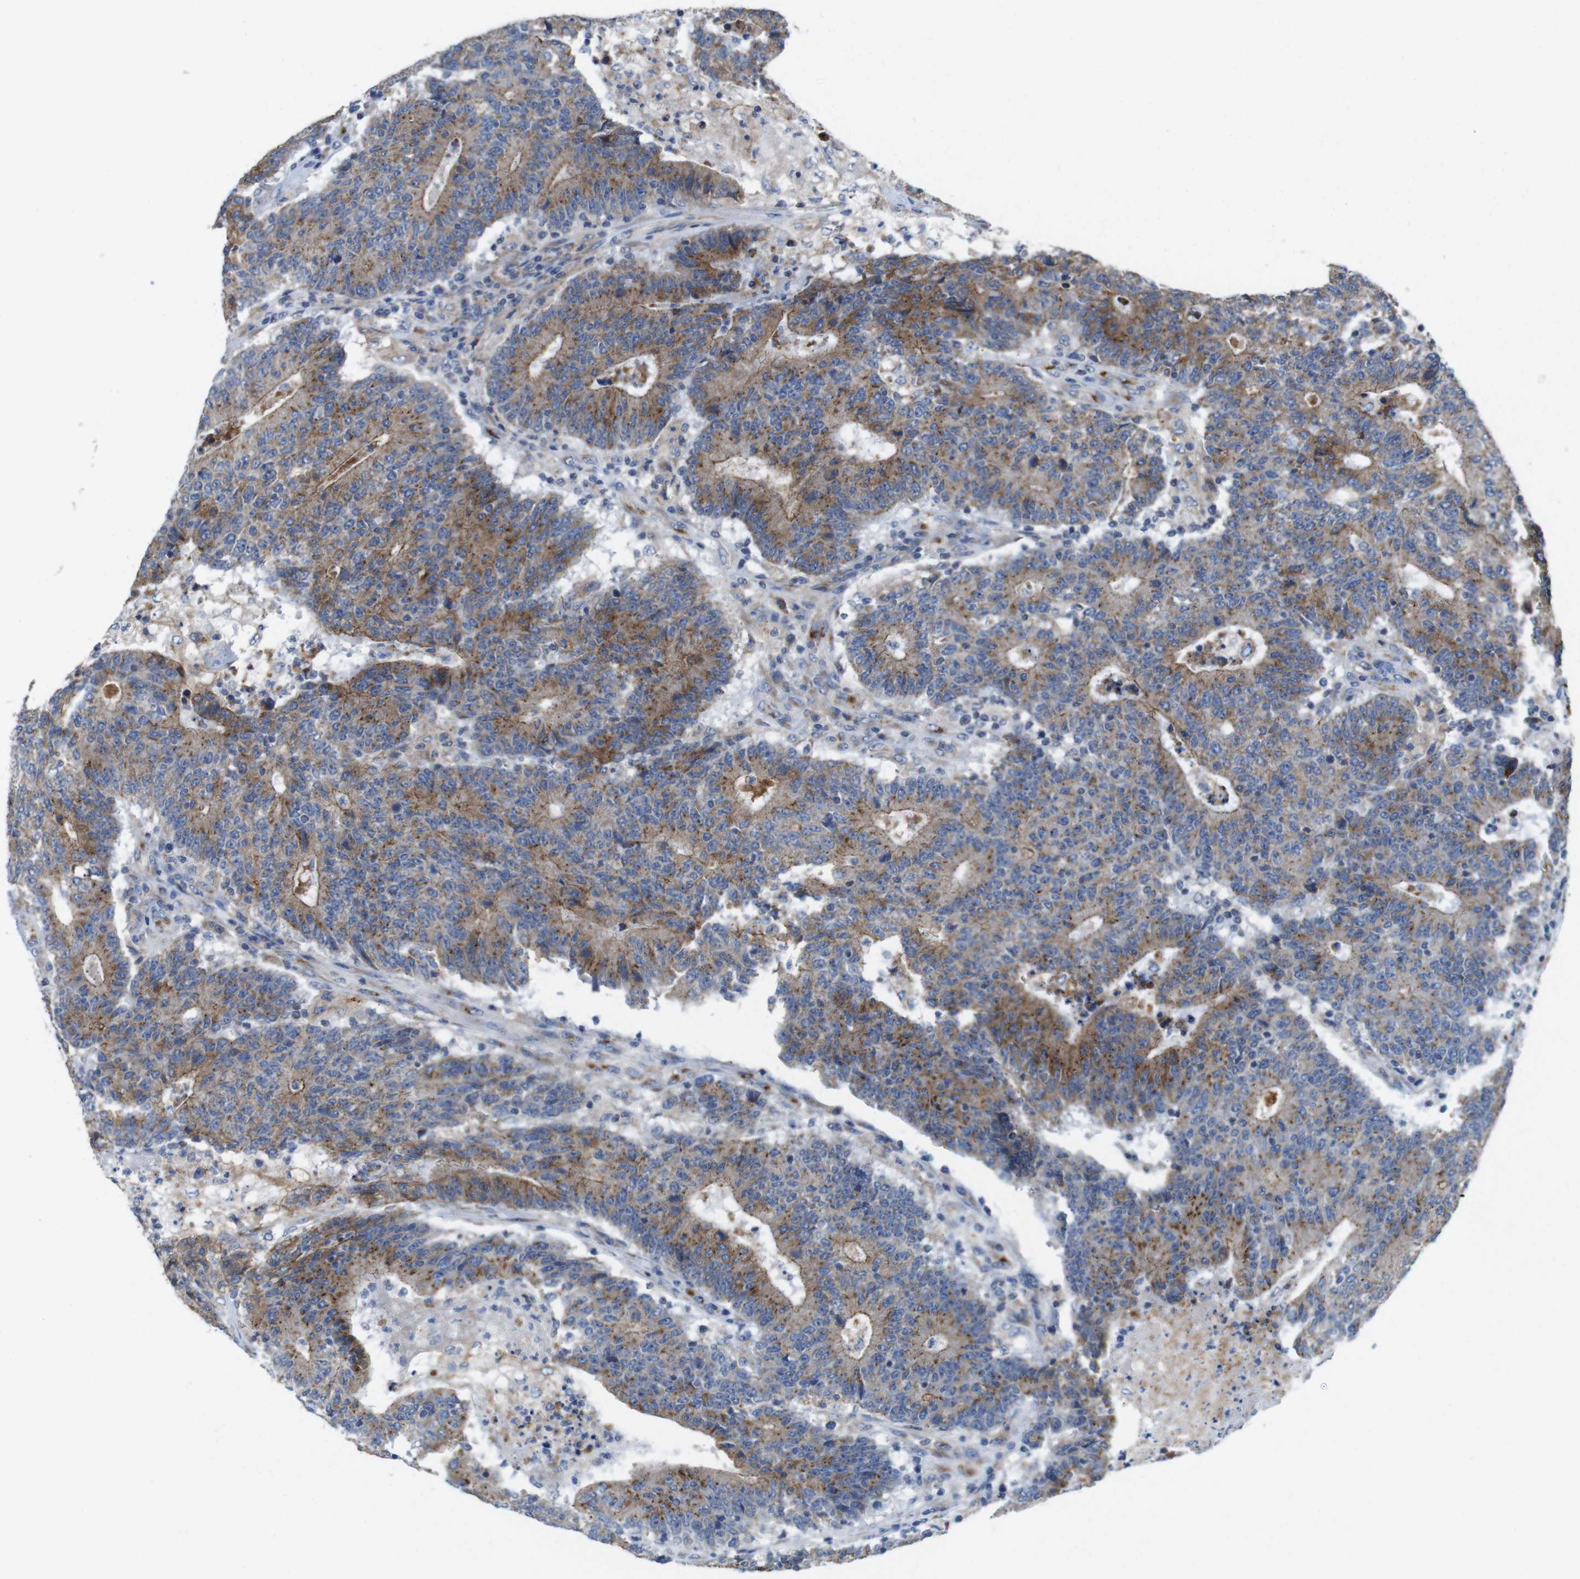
{"staining": {"intensity": "moderate", "quantity": ">75%", "location": "cytoplasmic/membranous"}, "tissue": "colorectal cancer", "cell_type": "Tumor cells", "image_type": "cancer", "snomed": [{"axis": "morphology", "description": "Normal tissue, NOS"}, {"axis": "morphology", "description": "Adenocarcinoma, NOS"}, {"axis": "topography", "description": "Colon"}], "caption": "Immunohistochemical staining of colorectal adenocarcinoma displays medium levels of moderate cytoplasmic/membranous protein positivity in about >75% of tumor cells. (DAB (3,3'-diaminobenzidine) = brown stain, brightfield microscopy at high magnification).", "gene": "EFCAB14", "patient": {"sex": "female", "age": 75}}